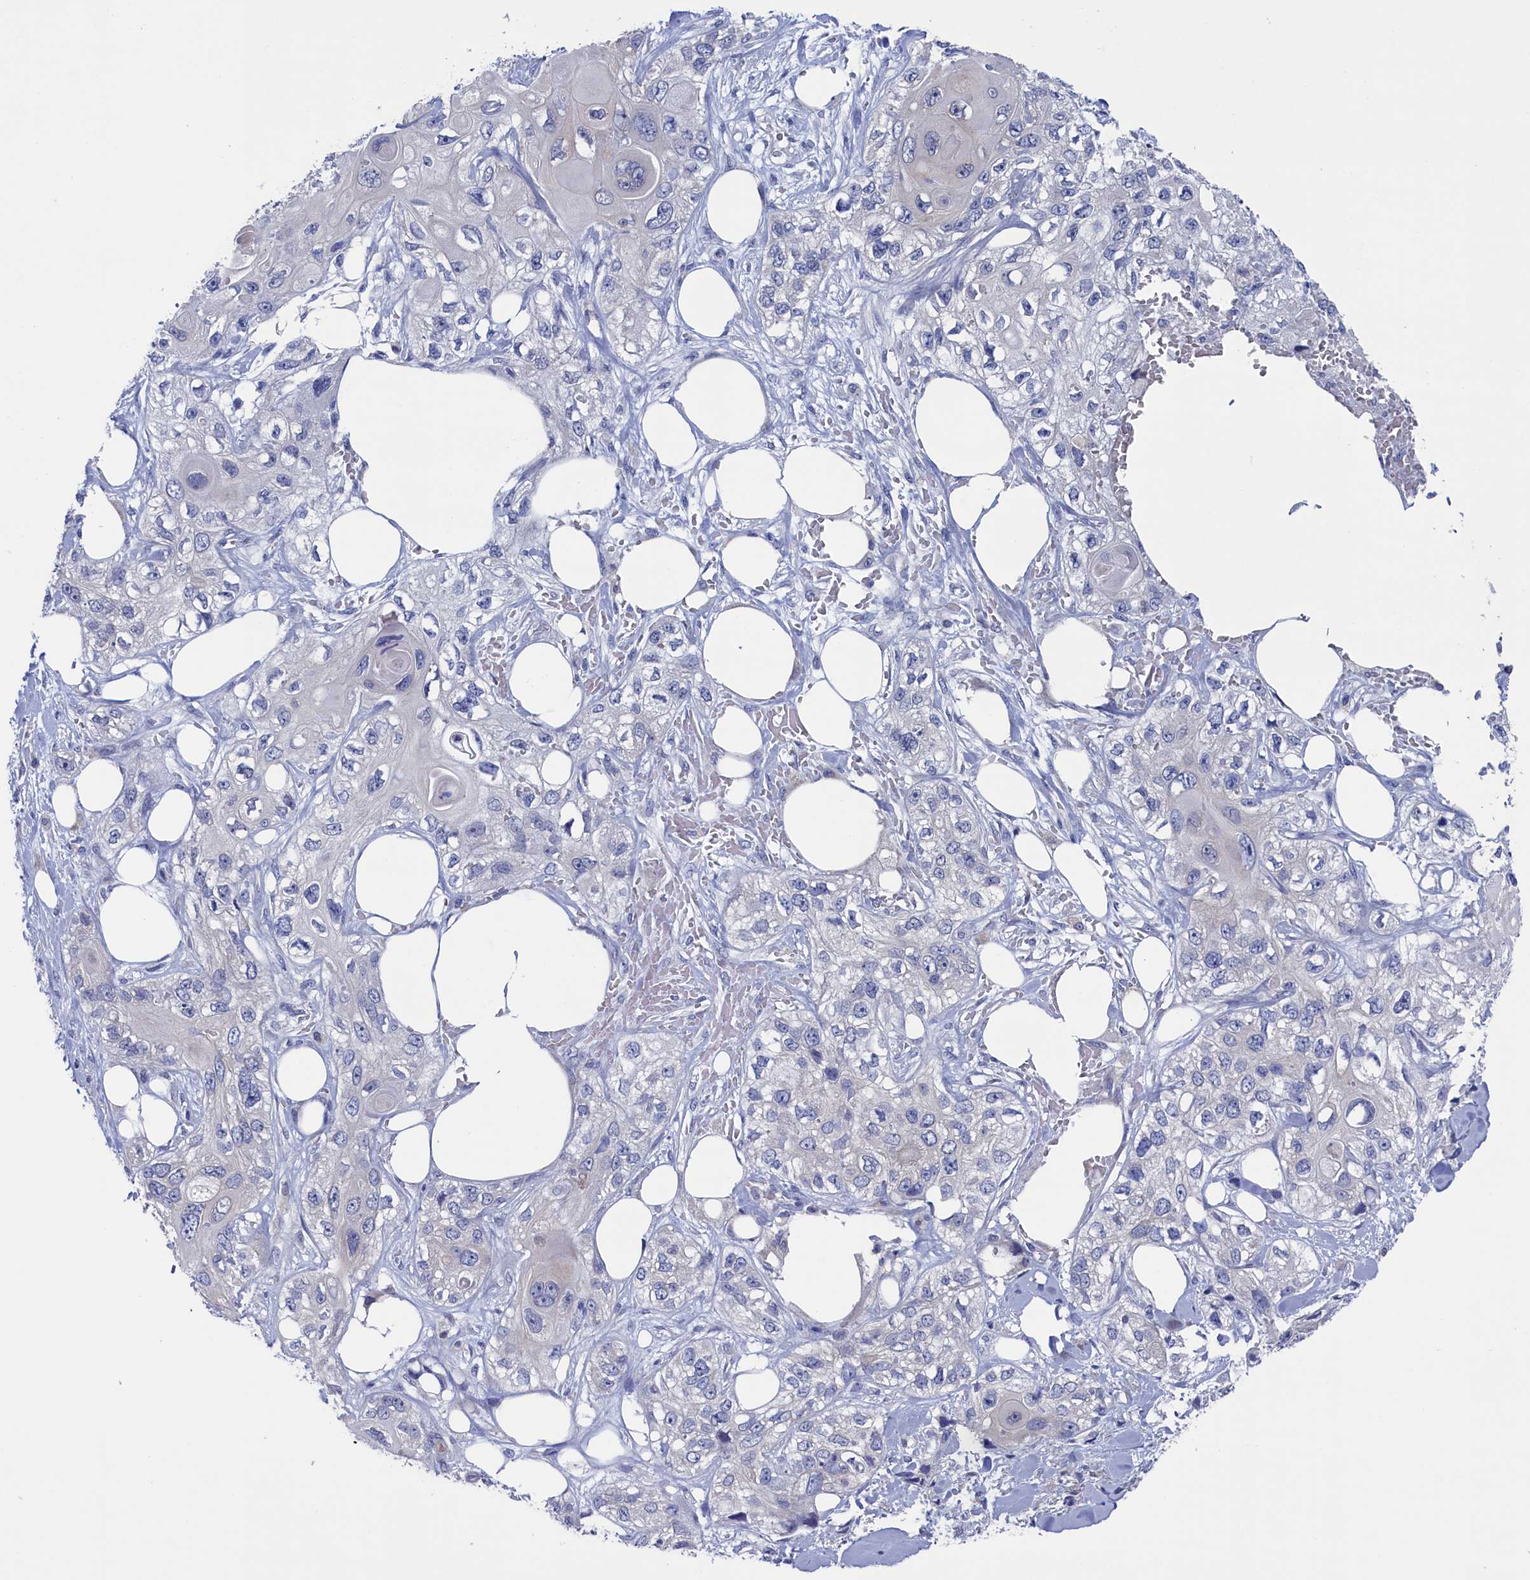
{"staining": {"intensity": "negative", "quantity": "none", "location": "none"}, "tissue": "skin cancer", "cell_type": "Tumor cells", "image_type": "cancer", "snomed": [{"axis": "morphology", "description": "Normal tissue, NOS"}, {"axis": "morphology", "description": "Squamous cell carcinoma, NOS"}, {"axis": "topography", "description": "Skin"}], "caption": "Skin squamous cell carcinoma was stained to show a protein in brown. There is no significant positivity in tumor cells. The staining was performed using DAB (3,3'-diaminobenzidine) to visualize the protein expression in brown, while the nuclei were stained in blue with hematoxylin (Magnification: 20x).", "gene": "SPATA13", "patient": {"sex": "male", "age": 72}}